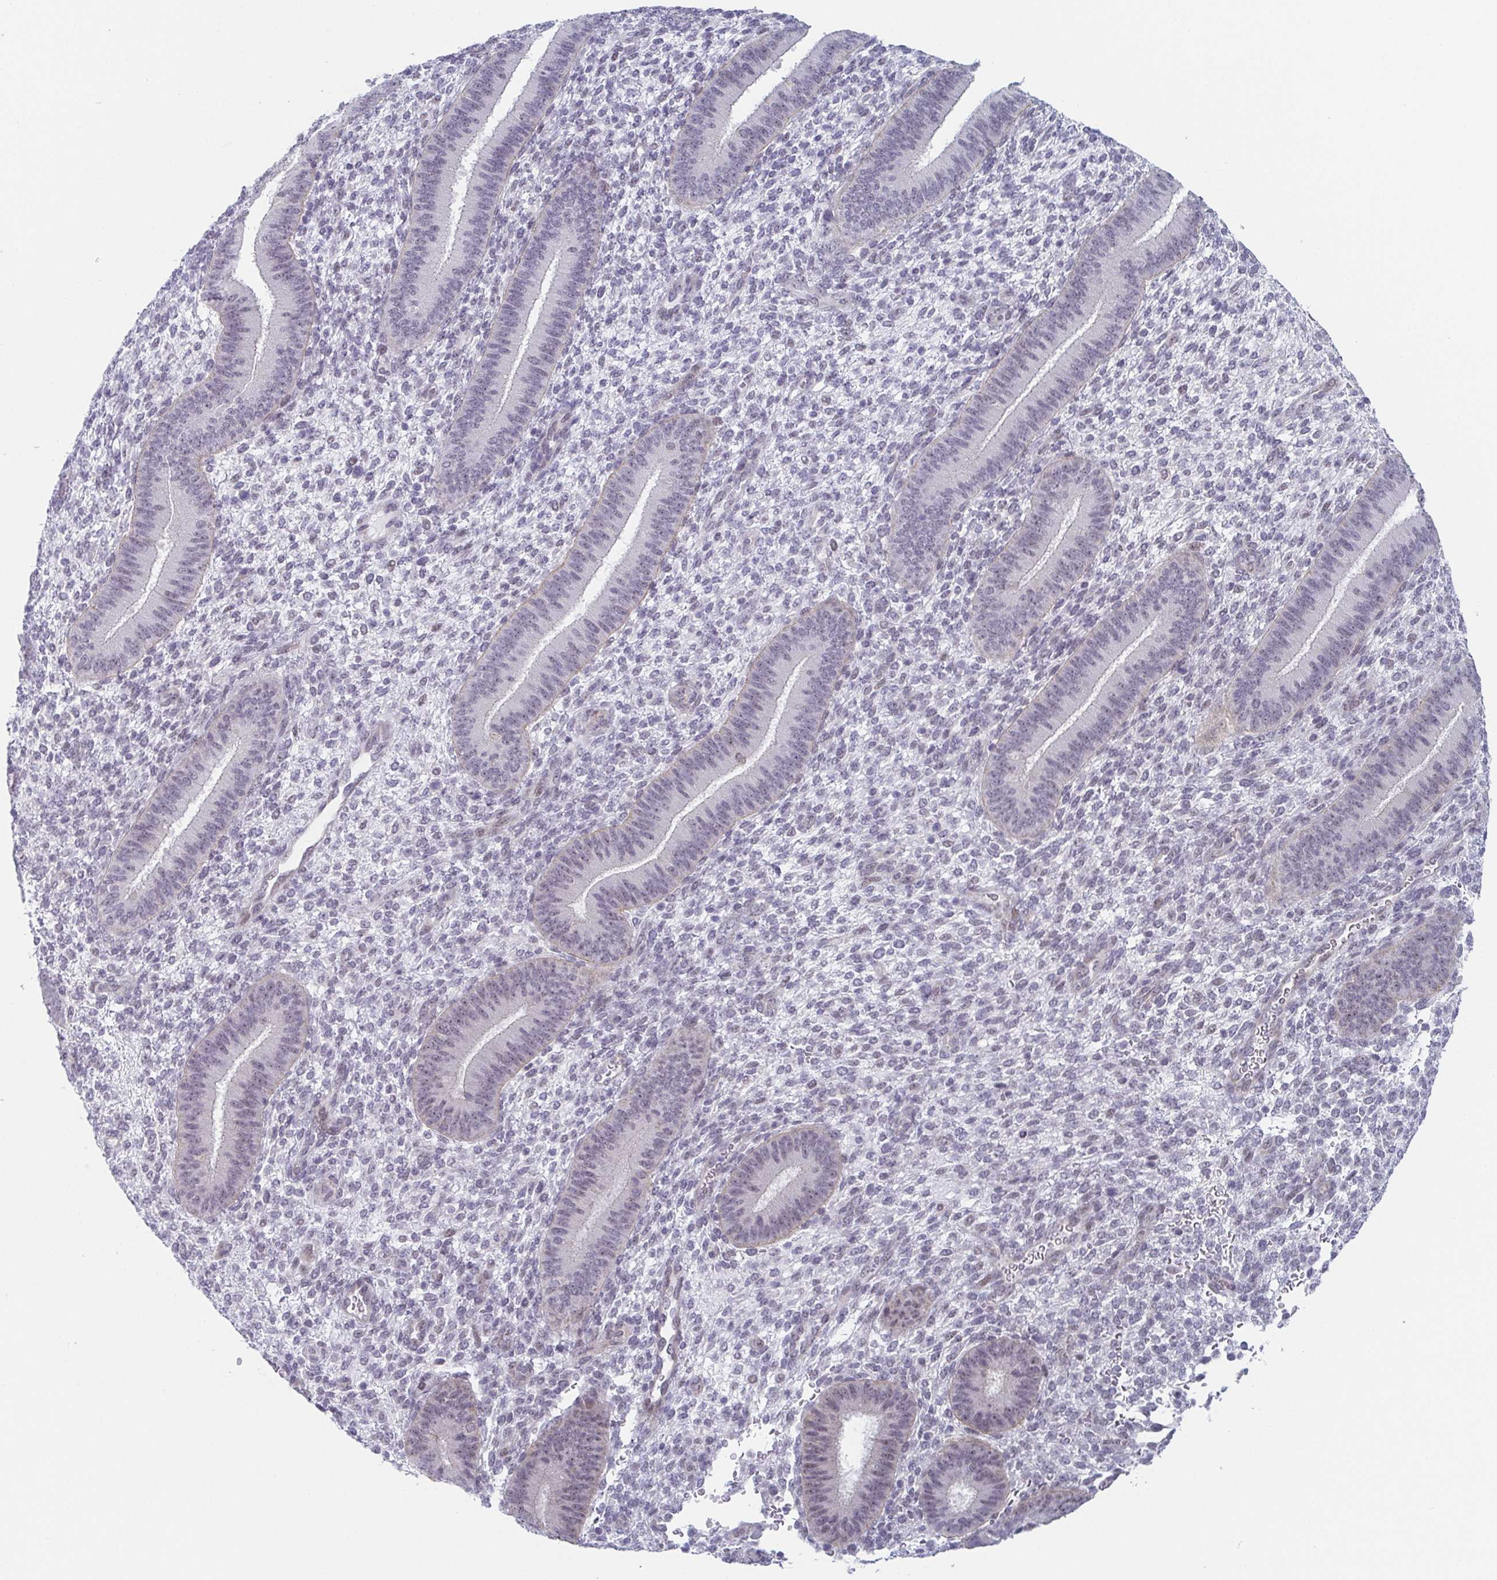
{"staining": {"intensity": "negative", "quantity": "none", "location": "none"}, "tissue": "endometrium", "cell_type": "Cells in endometrial stroma", "image_type": "normal", "snomed": [{"axis": "morphology", "description": "Normal tissue, NOS"}, {"axis": "topography", "description": "Endometrium"}], "caption": "The image displays no significant expression in cells in endometrial stroma of endometrium.", "gene": "EXOSC7", "patient": {"sex": "female", "age": 39}}